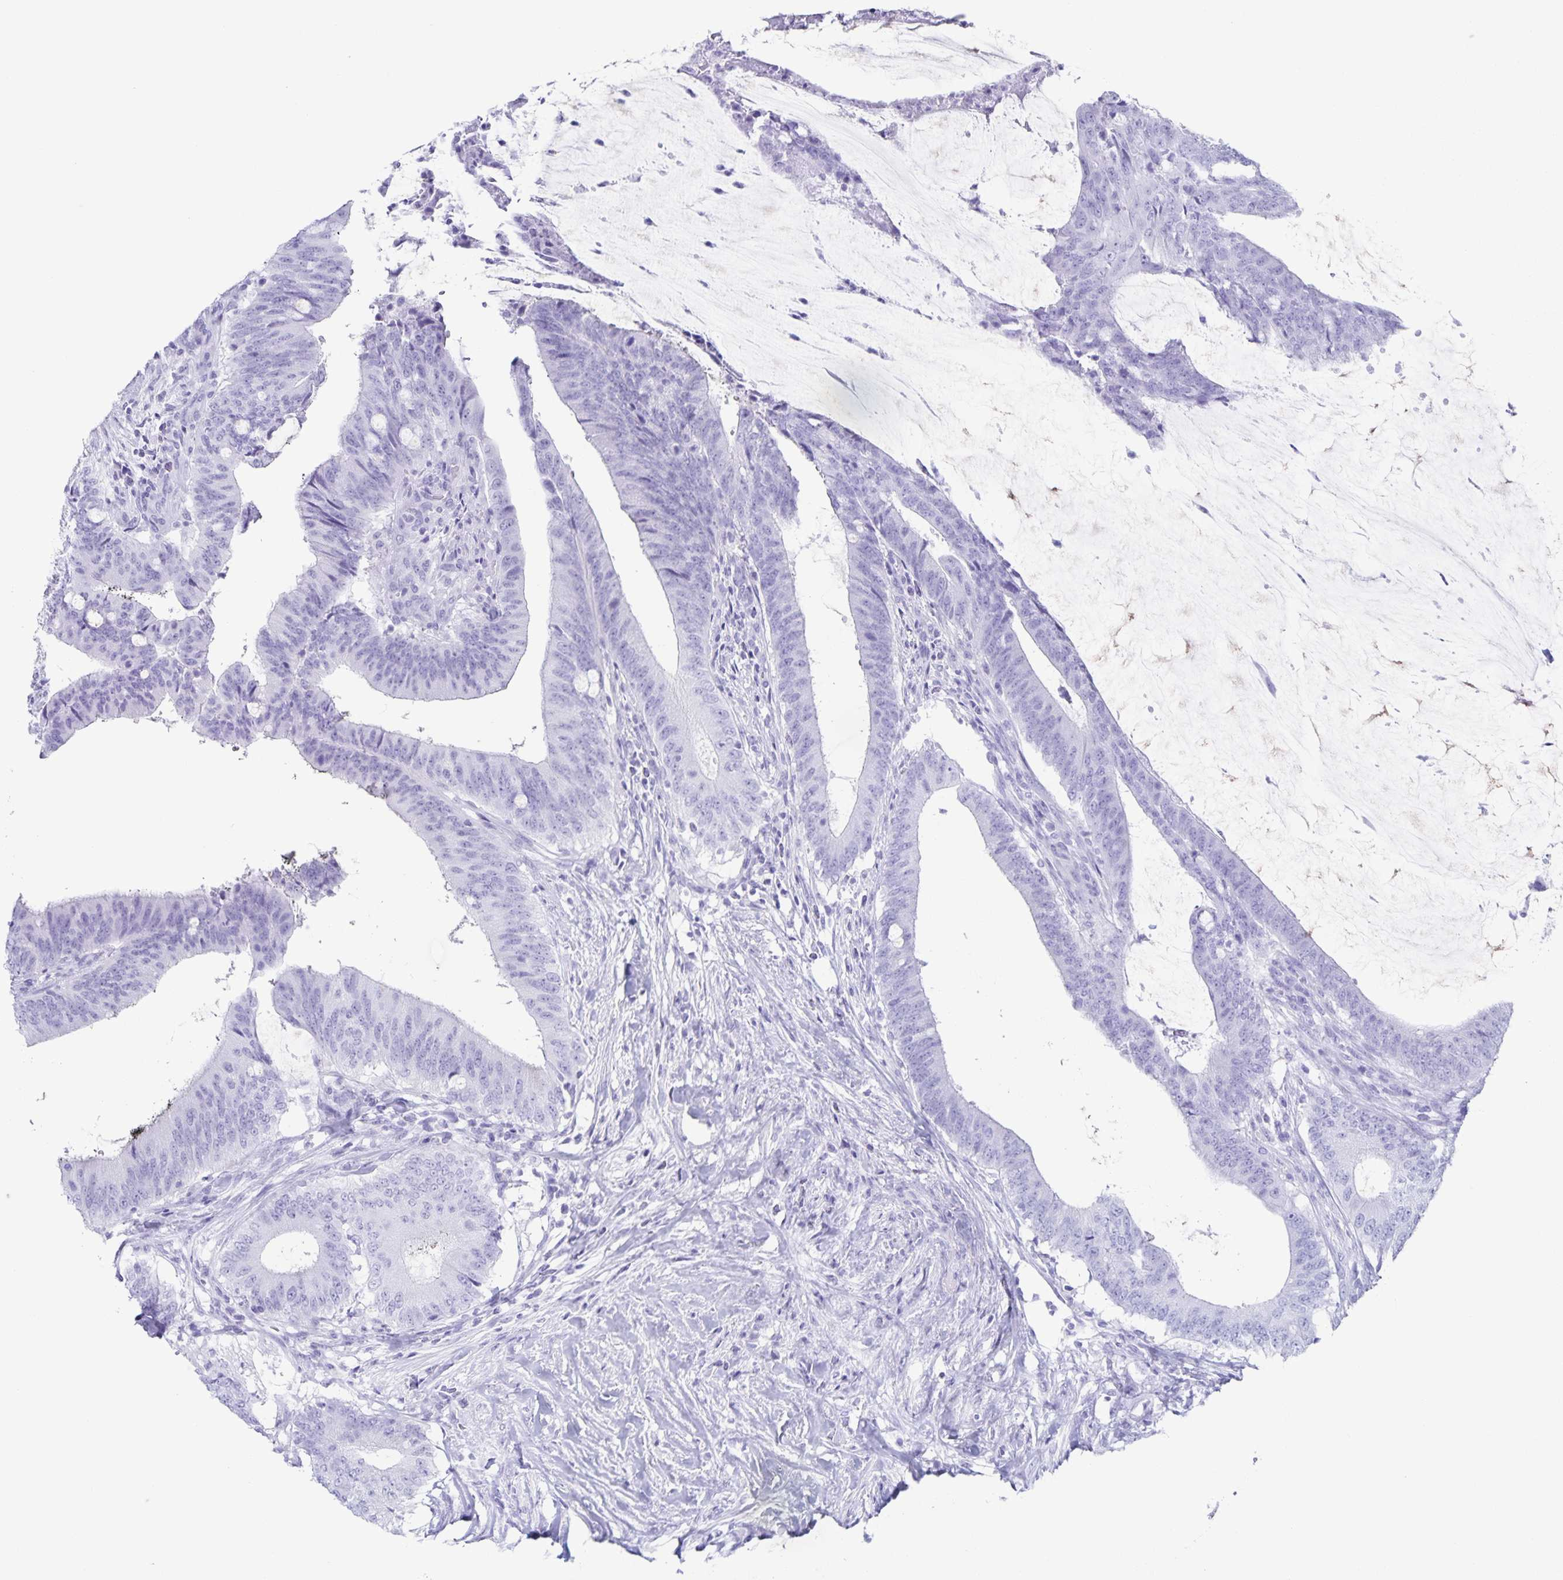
{"staining": {"intensity": "negative", "quantity": "none", "location": "none"}, "tissue": "colorectal cancer", "cell_type": "Tumor cells", "image_type": "cancer", "snomed": [{"axis": "morphology", "description": "Adenocarcinoma, NOS"}, {"axis": "topography", "description": "Colon"}], "caption": "The image demonstrates no staining of tumor cells in colorectal cancer (adenocarcinoma).", "gene": "C12orf56", "patient": {"sex": "female", "age": 43}}